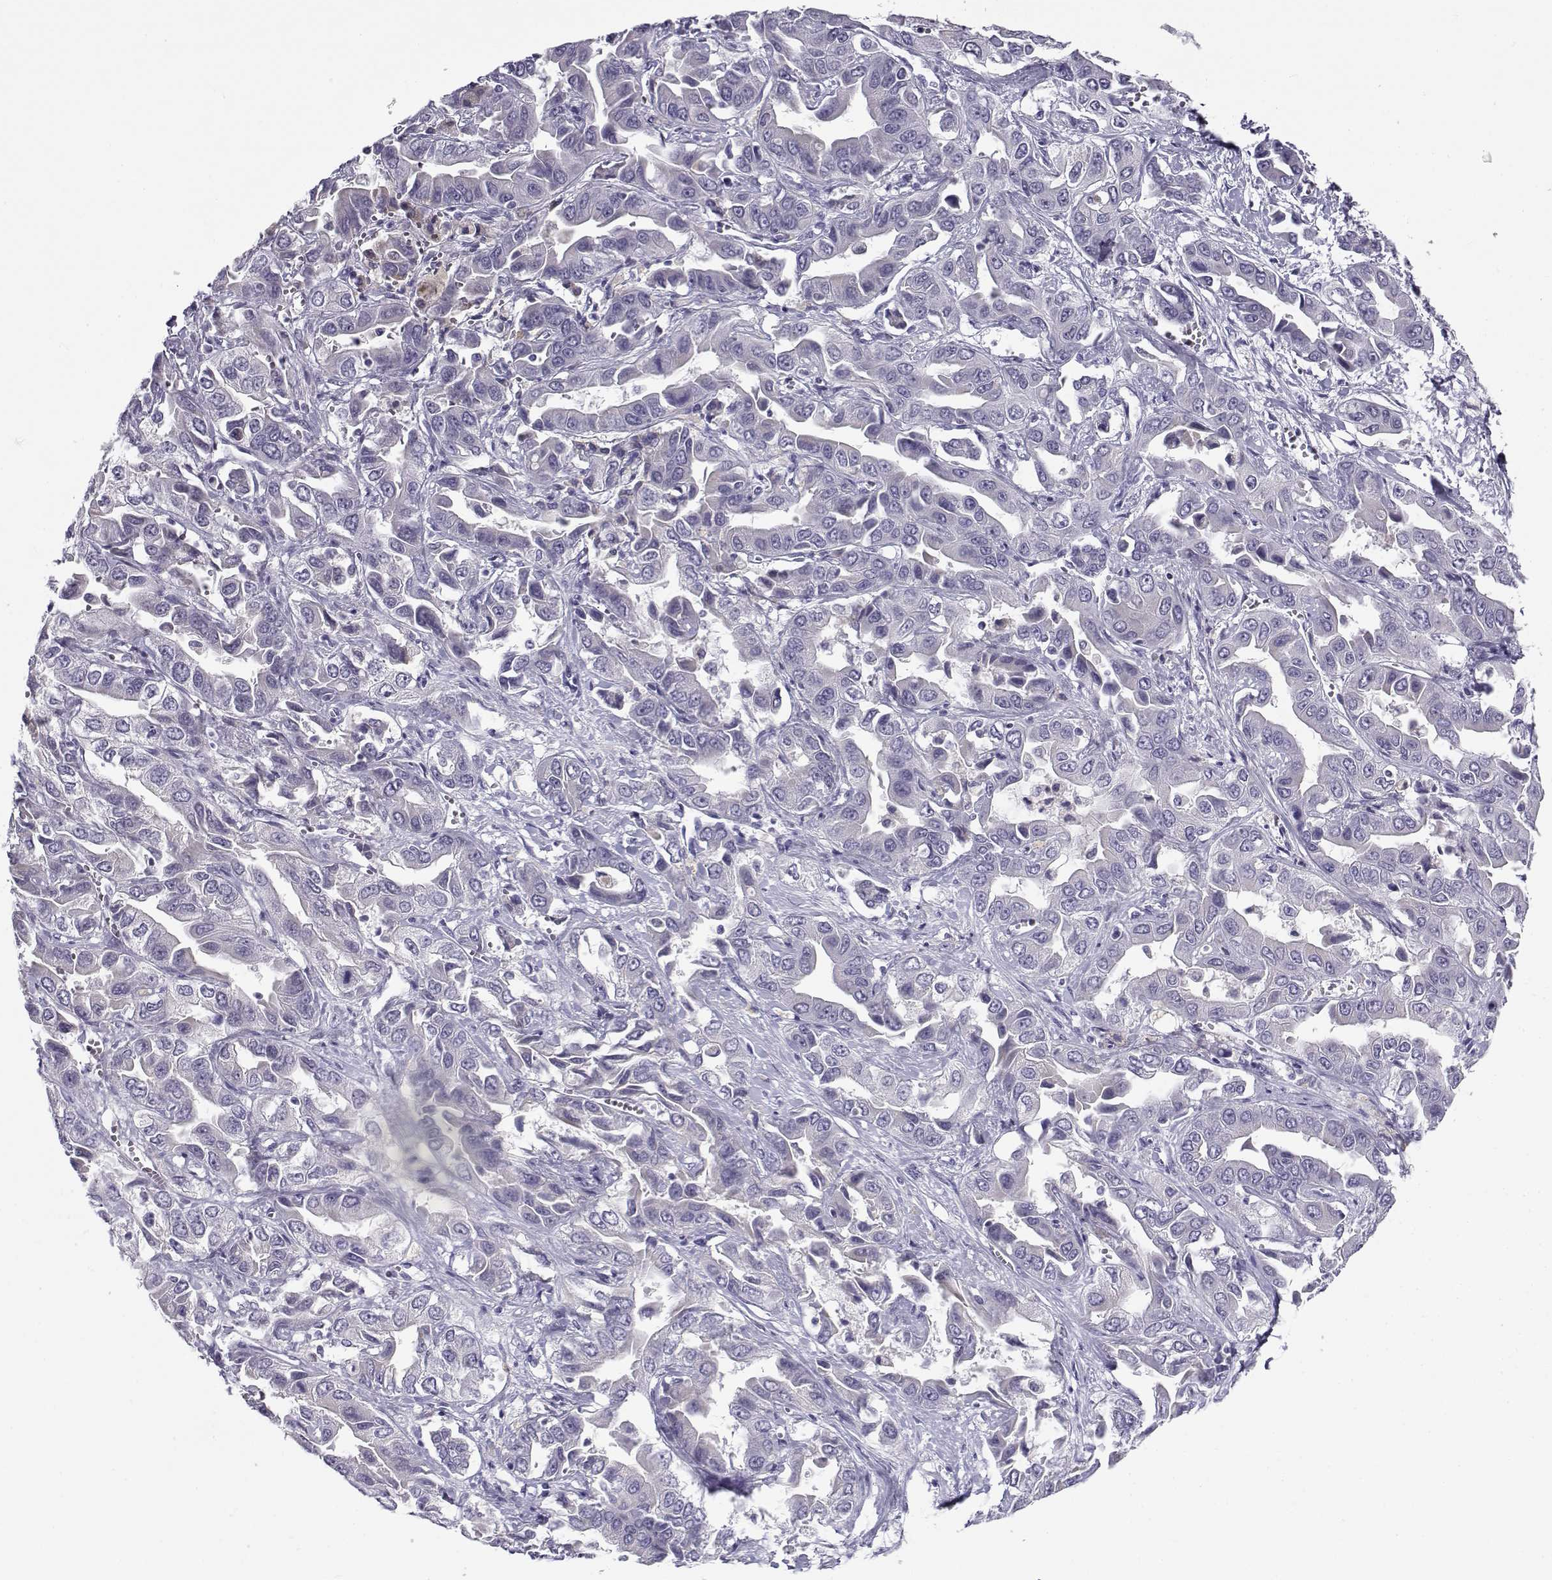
{"staining": {"intensity": "negative", "quantity": "none", "location": "none"}, "tissue": "liver cancer", "cell_type": "Tumor cells", "image_type": "cancer", "snomed": [{"axis": "morphology", "description": "Cholangiocarcinoma"}, {"axis": "topography", "description": "Liver"}], "caption": "Protein analysis of cholangiocarcinoma (liver) shows no significant staining in tumor cells.", "gene": "FAM166A", "patient": {"sex": "female", "age": 52}}